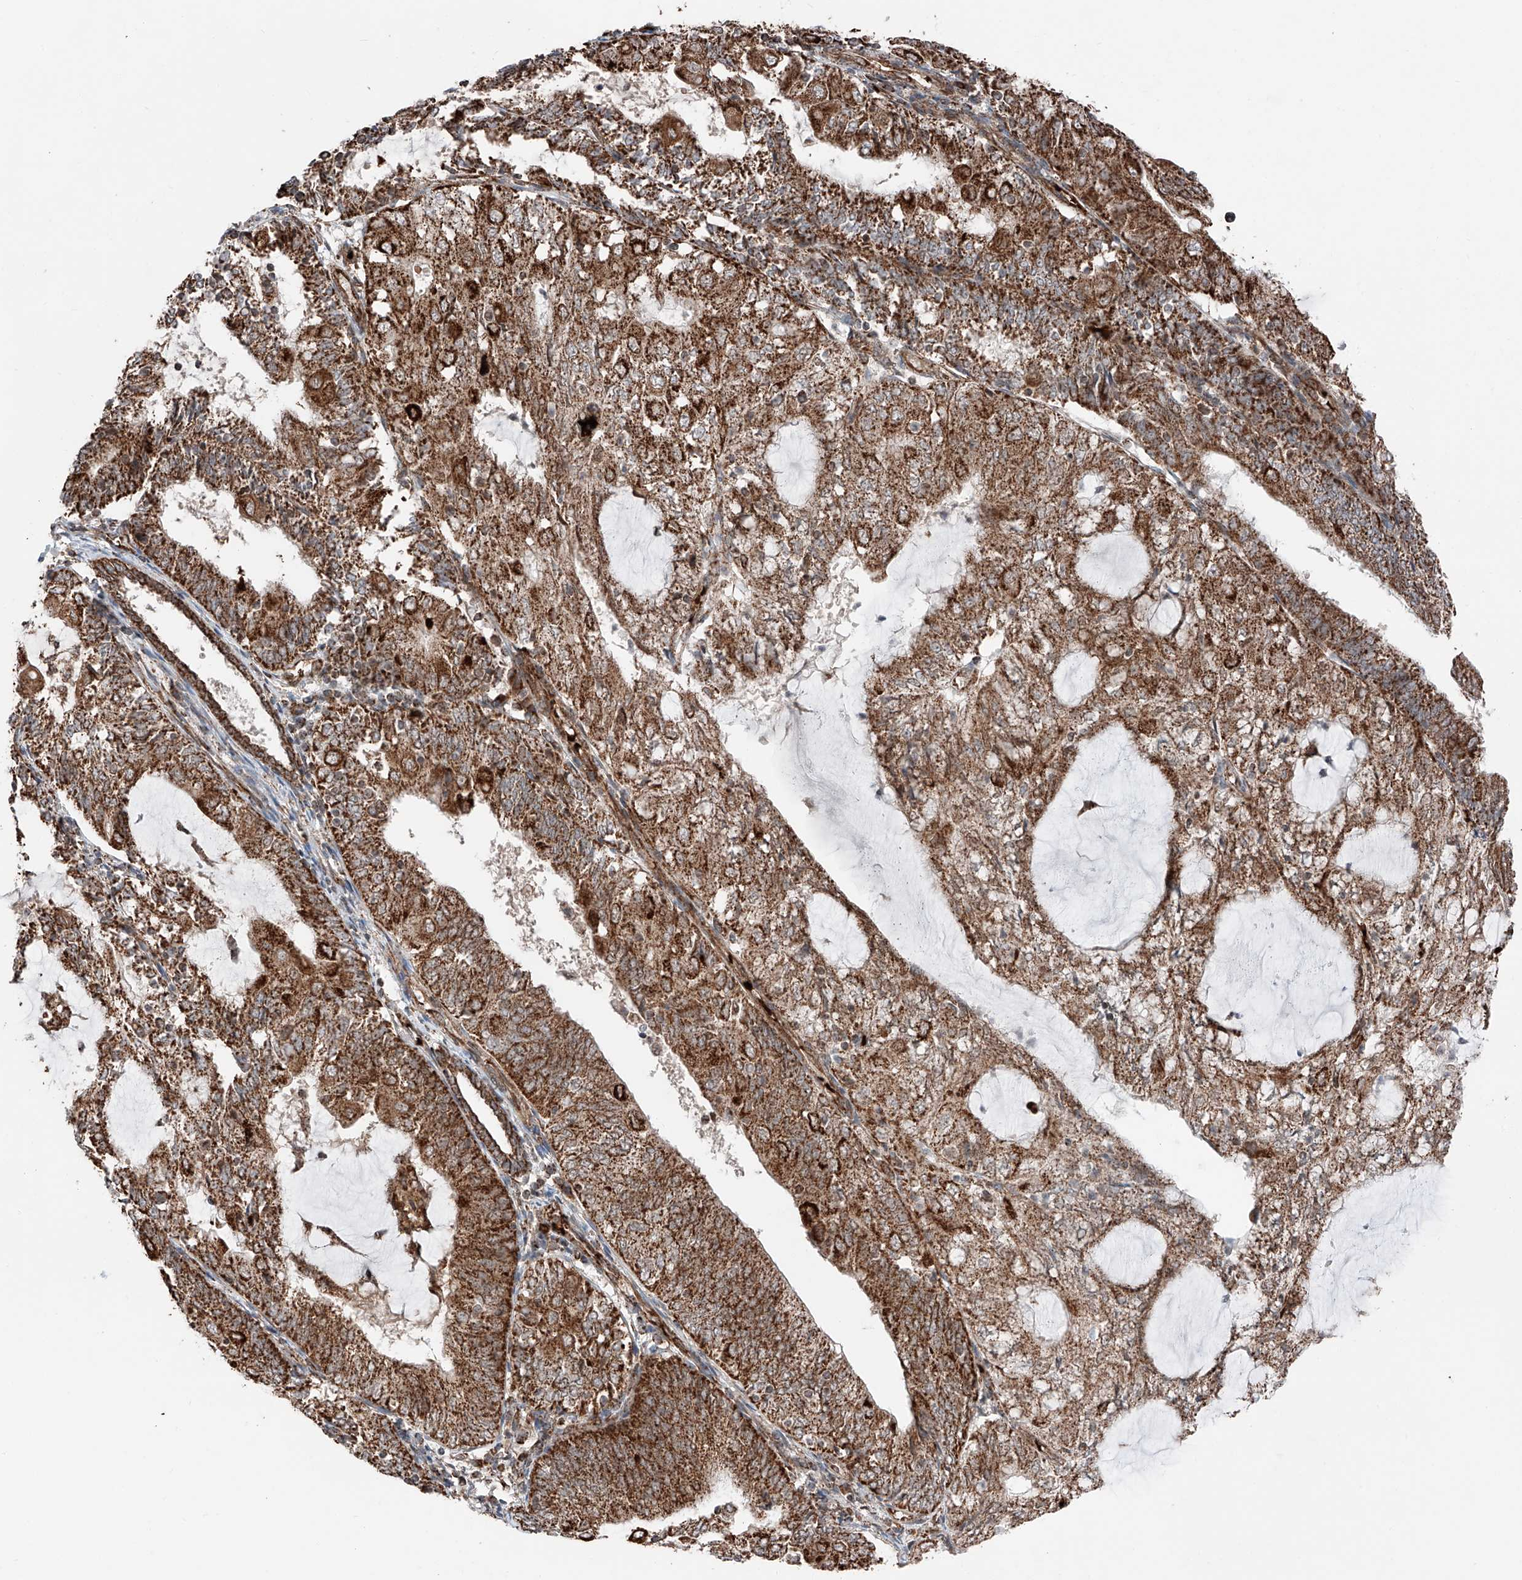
{"staining": {"intensity": "strong", "quantity": ">75%", "location": "cytoplasmic/membranous"}, "tissue": "endometrial cancer", "cell_type": "Tumor cells", "image_type": "cancer", "snomed": [{"axis": "morphology", "description": "Adenocarcinoma, NOS"}, {"axis": "topography", "description": "Endometrium"}], "caption": "Protein analysis of adenocarcinoma (endometrial) tissue reveals strong cytoplasmic/membranous staining in approximately >75% of tumor cells. The staining was performed using DAB to visualize the protein expression in brown, while the nuclei were stained in blue with hematoxylin (Magnification: 20x).", "gene": "ZSCAN29", "patient": {"sex": "female", "age": 81}}